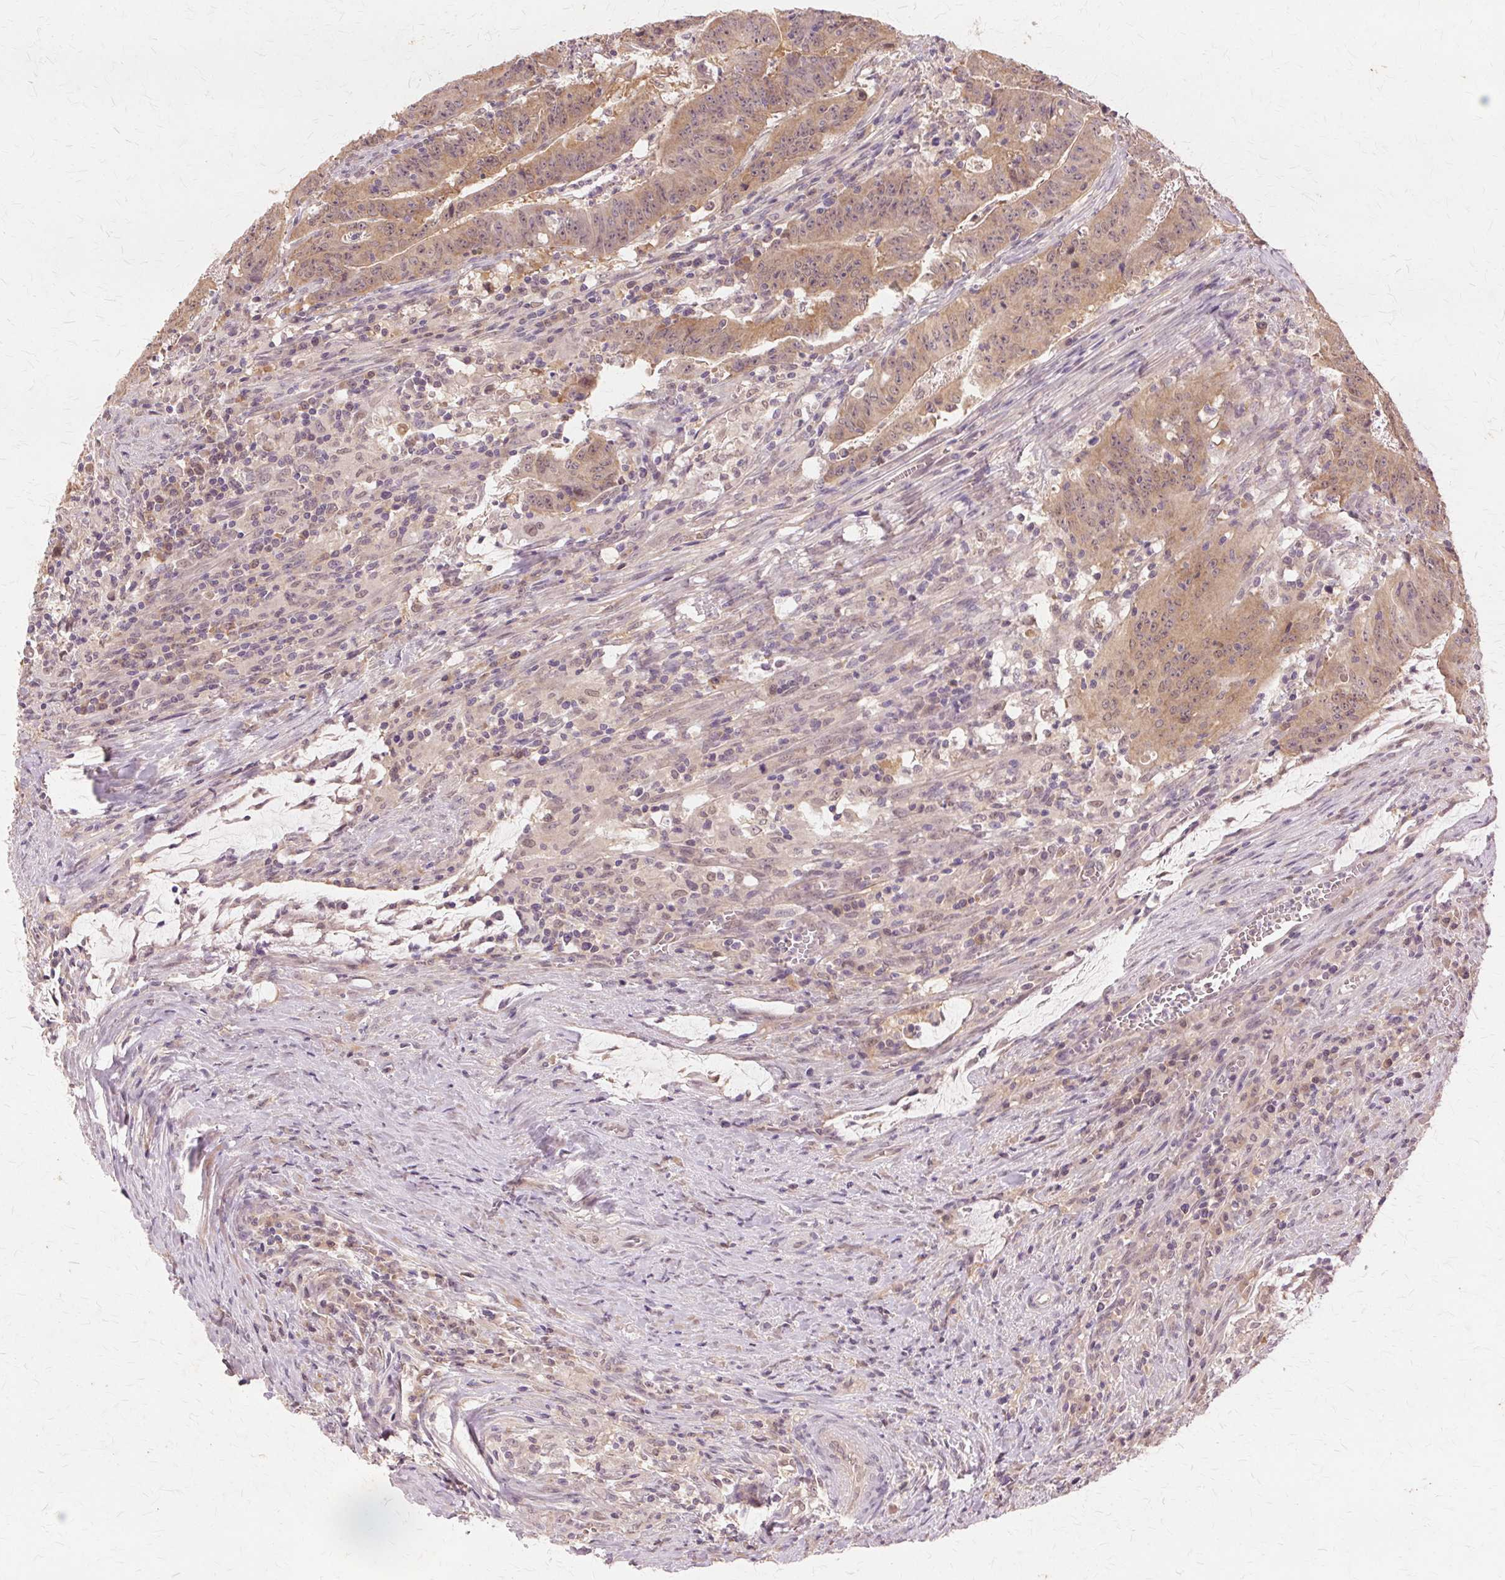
{"staining": {"intensity": "weak", "quantity": ">75%", "location": "cytoplasmic/membranous,nuclear"}, "tissue": "colorectal cancer", "cell_type": "Tumor cells", "image_type": "cancer", "snomed": [{"axis": "morphology", "description": "Adenocarcinoma, NOS"}, {"axis": "topography", "description": "Colon"}], "caption": "Protein expression analysis of human colorectal adenocarcinoma reveals weak cytoplasmic/membranous and nuclear expression in approximately >75% of tumor cells.", "gene": "PRMT5", "patient": {"sex": "male", "age": 33}}